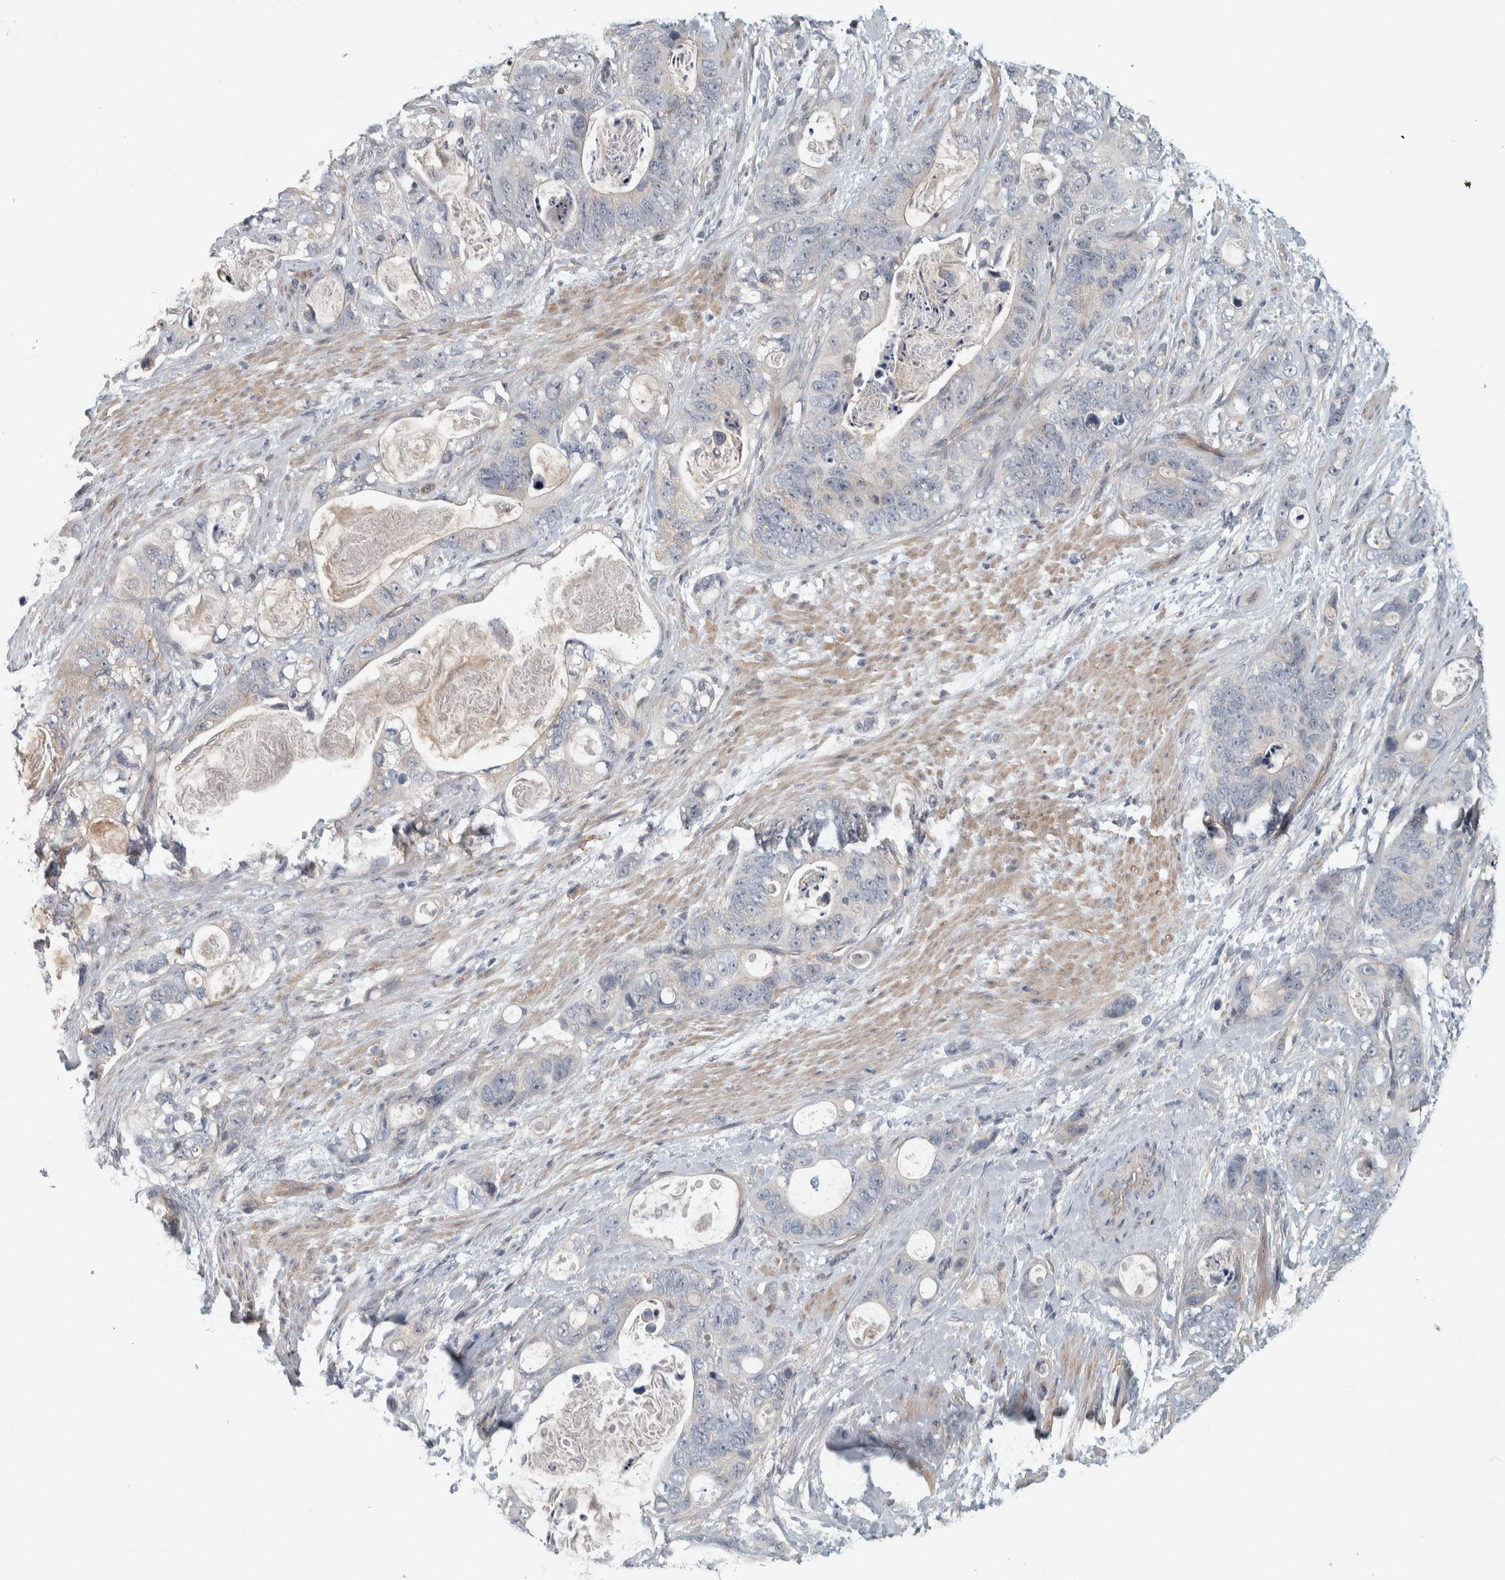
{"staining": {"intensity": "negative", "quantity": "none", "location": "none"}, "tissue": "stomach cancer", "cell_type": "Tumor cells", "image_type": "cancer", "snomed": [{"axis": "morphology", "description": "Normal tissue, NOS"}, {"axis": "morphology", "description": "Adenocarcinoma, NOS"}, {"axis": "topography", "description": "Stomach"}], "caption": "Immunohistochemistry (IHC) micrograph of neoplastic tissue: adenocarcinoma (stomach) stained with DAB (3,3'-diaminobenzidine) demonstrates no significant protein staining in tumor cells.", "gene": "KCNJ3", "patient": {"sex": "female", "age": 89}}